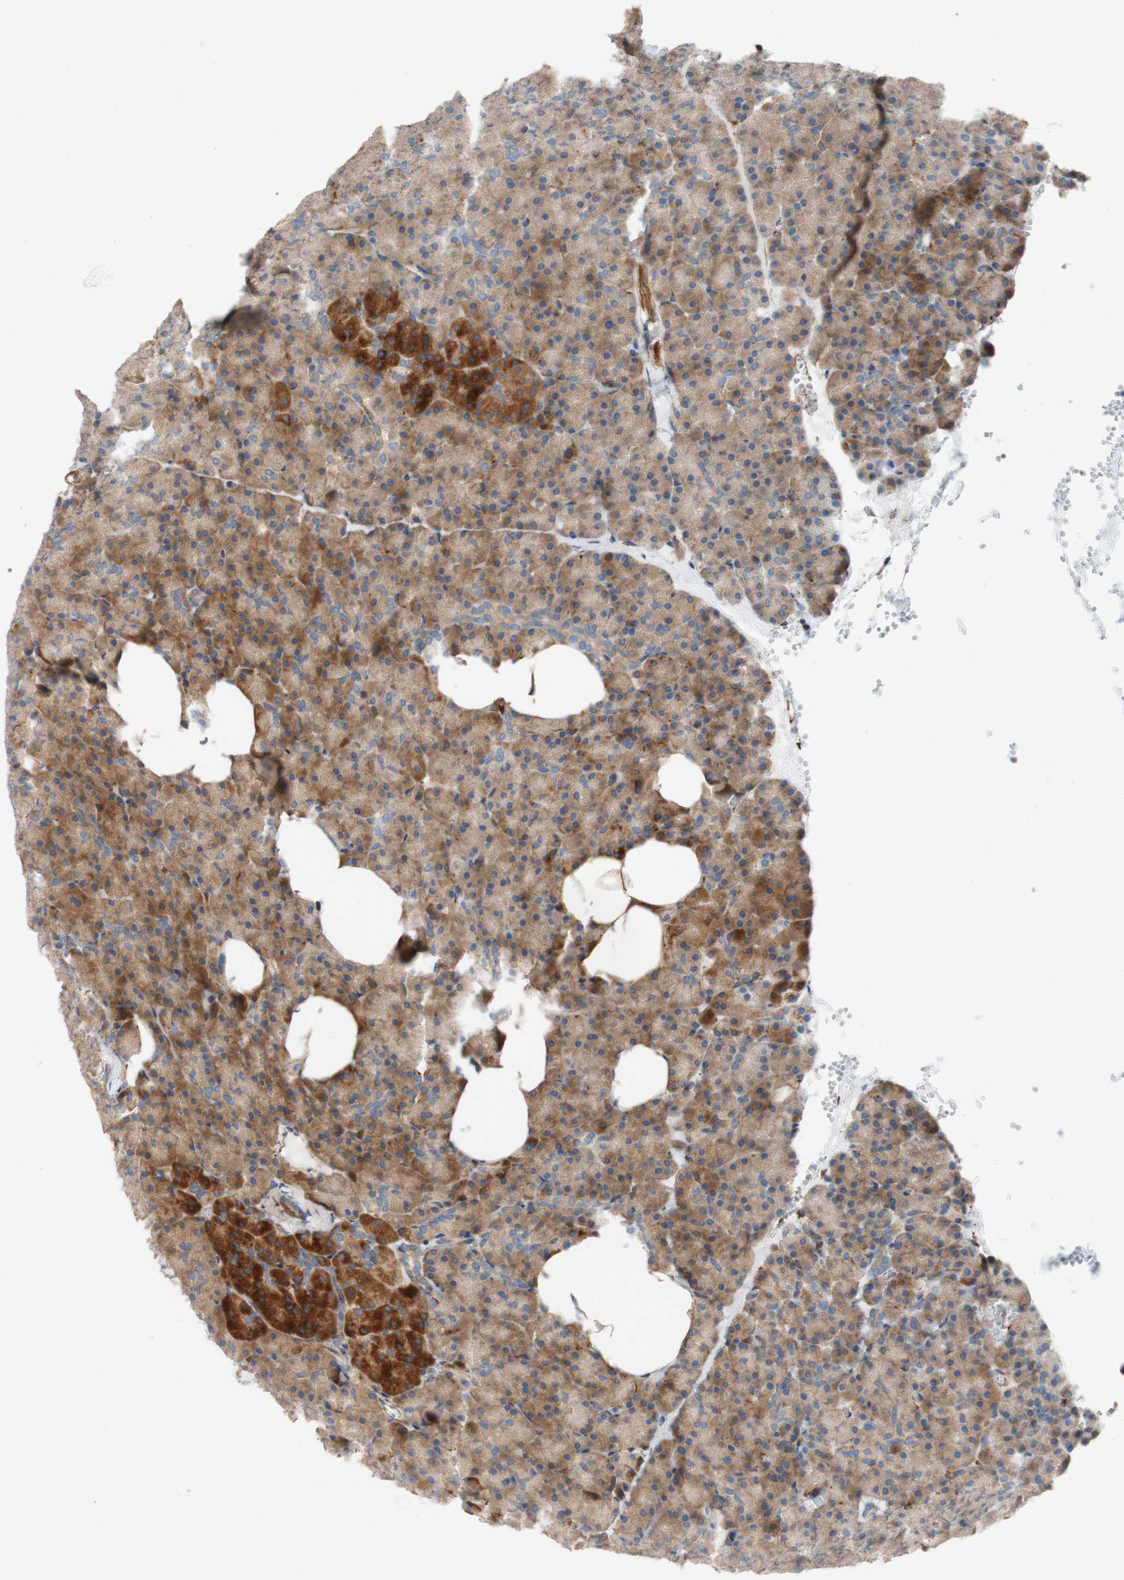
{"staining": {"intensity": "moderate", "quantity": ">75%", "location": "cytoplasmic/membranous"}, "tissue": "pancreas", "cell_type": "Exocrine glandular cells", "image_type": "normal", "snomed": [{"axis": "morphology", "description": "Normal tissue, NOS"}, {"axis": "topography", "description": "Pancreas"}], "caption": "The immunohistochemical stain shows moderate cytoplasmic/membranous staining in exocrine glandular cells of benign pancreas. The staining is performed using DAB brown chromogen to label protein expression. The nuclei are counter-stained blue using hematoxylin.", "gene": "C1orf43", "patient": {"sex": "female", "age": 35}}